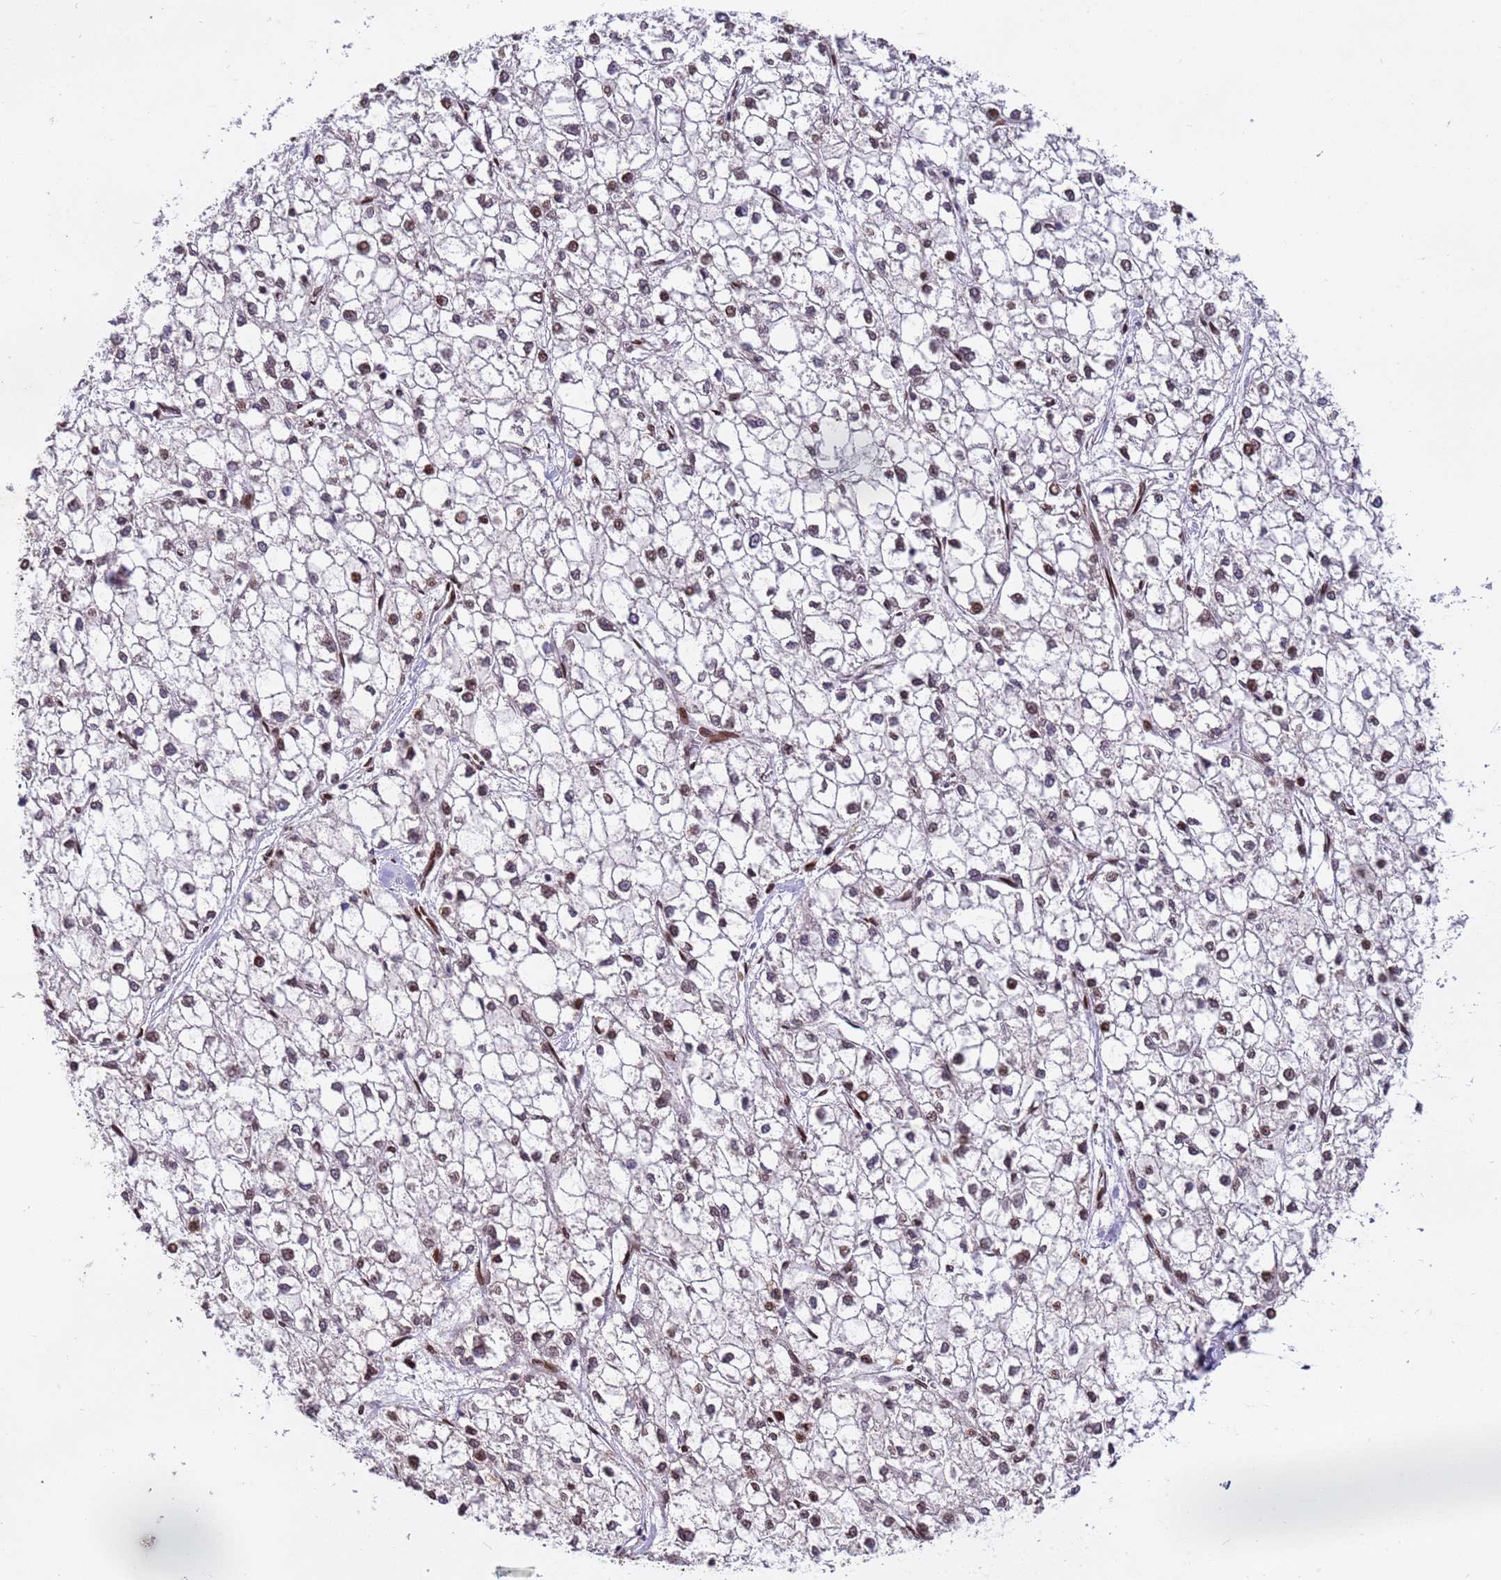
{"staining": {"intensity": "weak", "quantity": "25%-75%", "location": "nuclear"}, "tissue": "liver cancer", "cell_type": "Tumor cells", "image_type": "cancer", "snomed": [{"axis": "morphology", "description": "Carcinoma, Hepatocellular, NOS"}, {"axis": "topography", "description": "Liver"}], "caption": "Immunohistochemistry histopathology image of hepatocellular carcinoma (liver) stained for a protein (brown), which demonstrates low levels of weak nuclear expression in about 25%-75% of tumor cells.", "gene": "GPR135", "patient": {"sex": "female", "age": 43}}